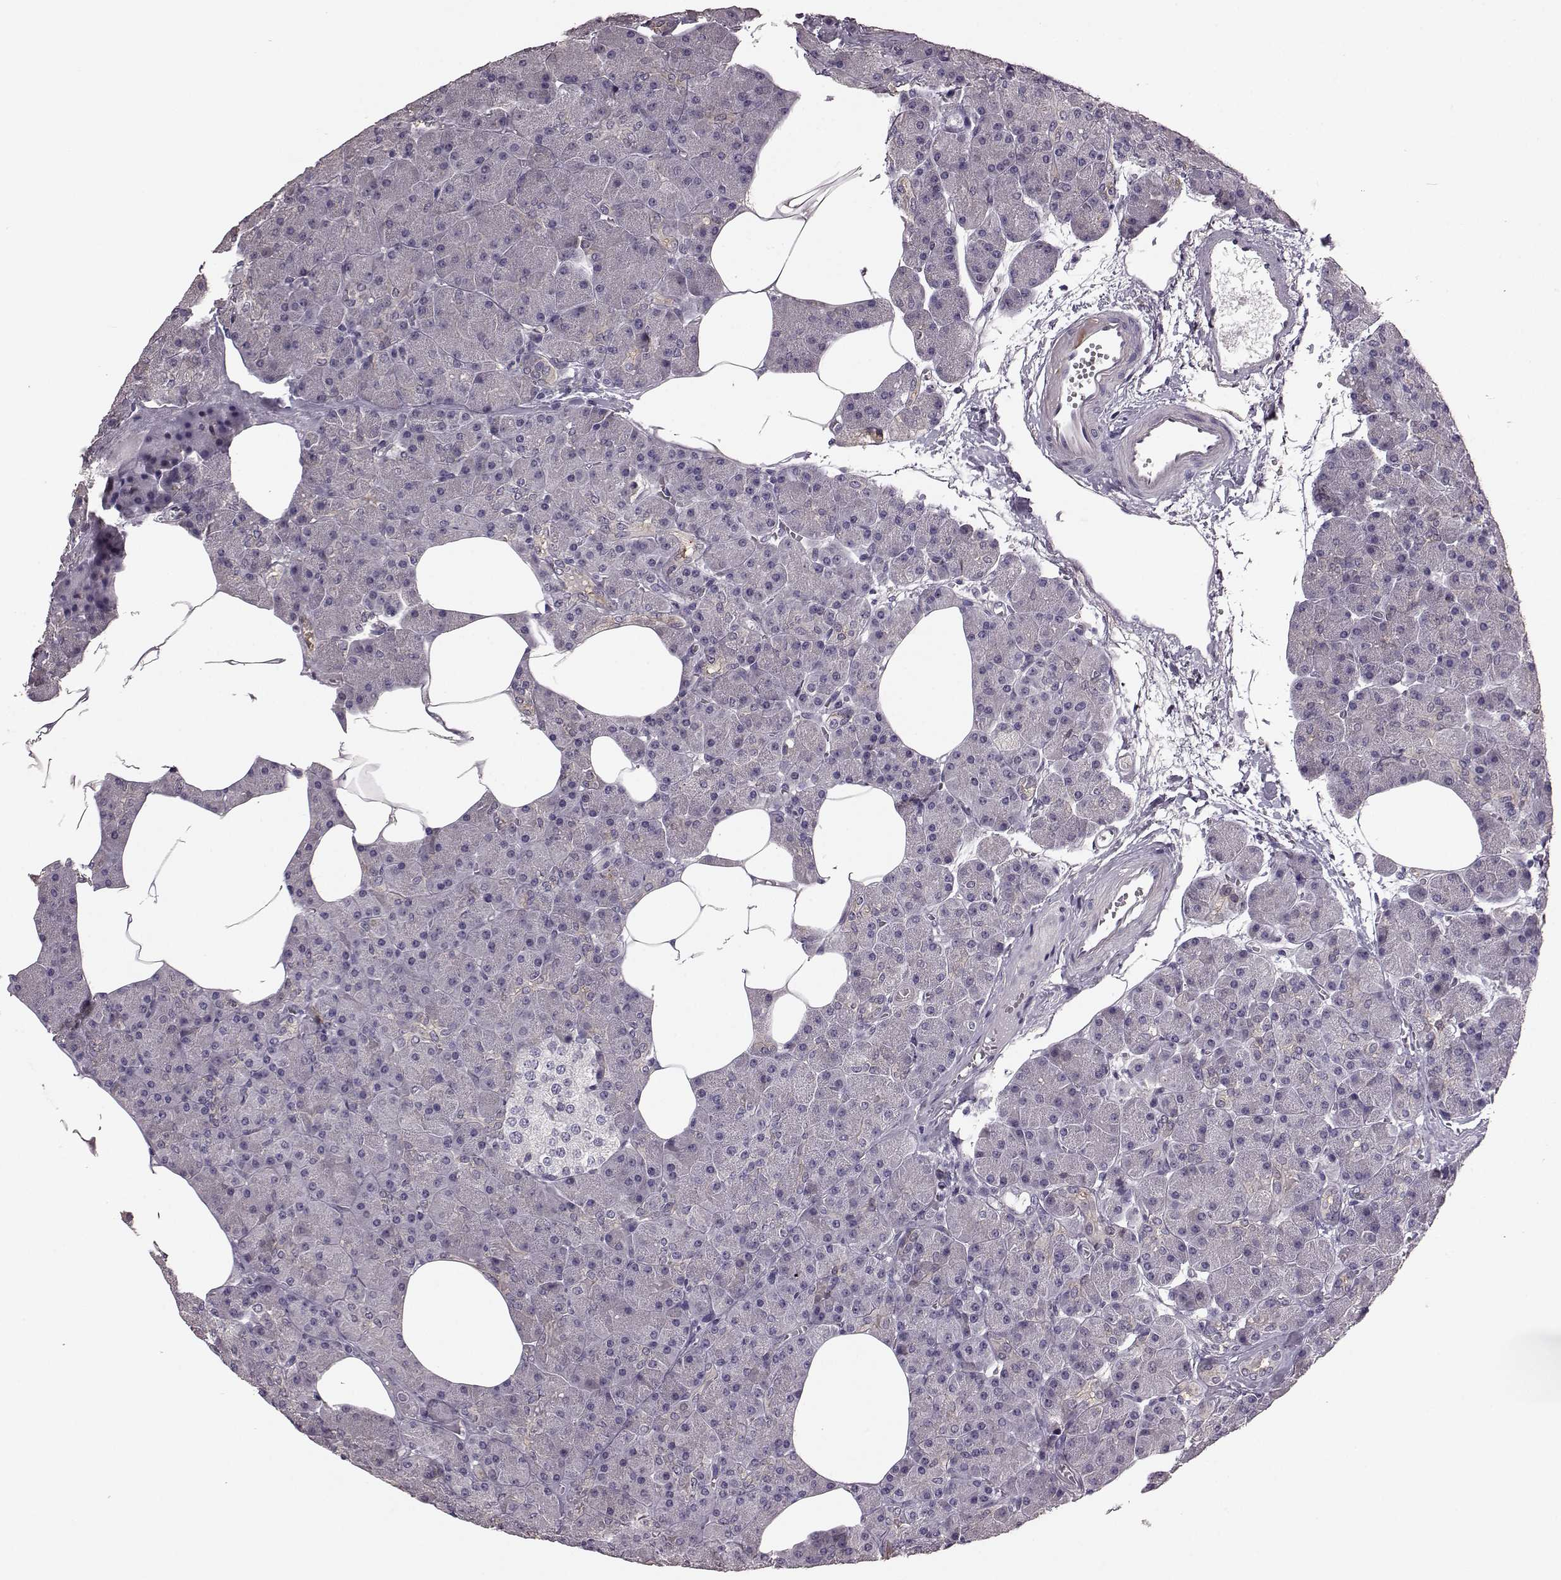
{"staining": {"intensity": "negative", "quantity": "none", "location": "none"}, "tissue": "pancreas", "cell_type": "Exocrine glandular cells", "image_type": "normal", "snomed": [{"axis": "morphology", "description": "Normal tissue, NOS"}, {"axis": "topography", "description": "Pancreas"}], "caption": "IHC of unremarkable human pancreas reveals no staining in exocrine glandular cells. (DAB immunohistochemistry (IHC) visualized using brightfield microscopy, high magnification).", "gene": "GRK1", "patient": {"sex": "female", "age": 45}}